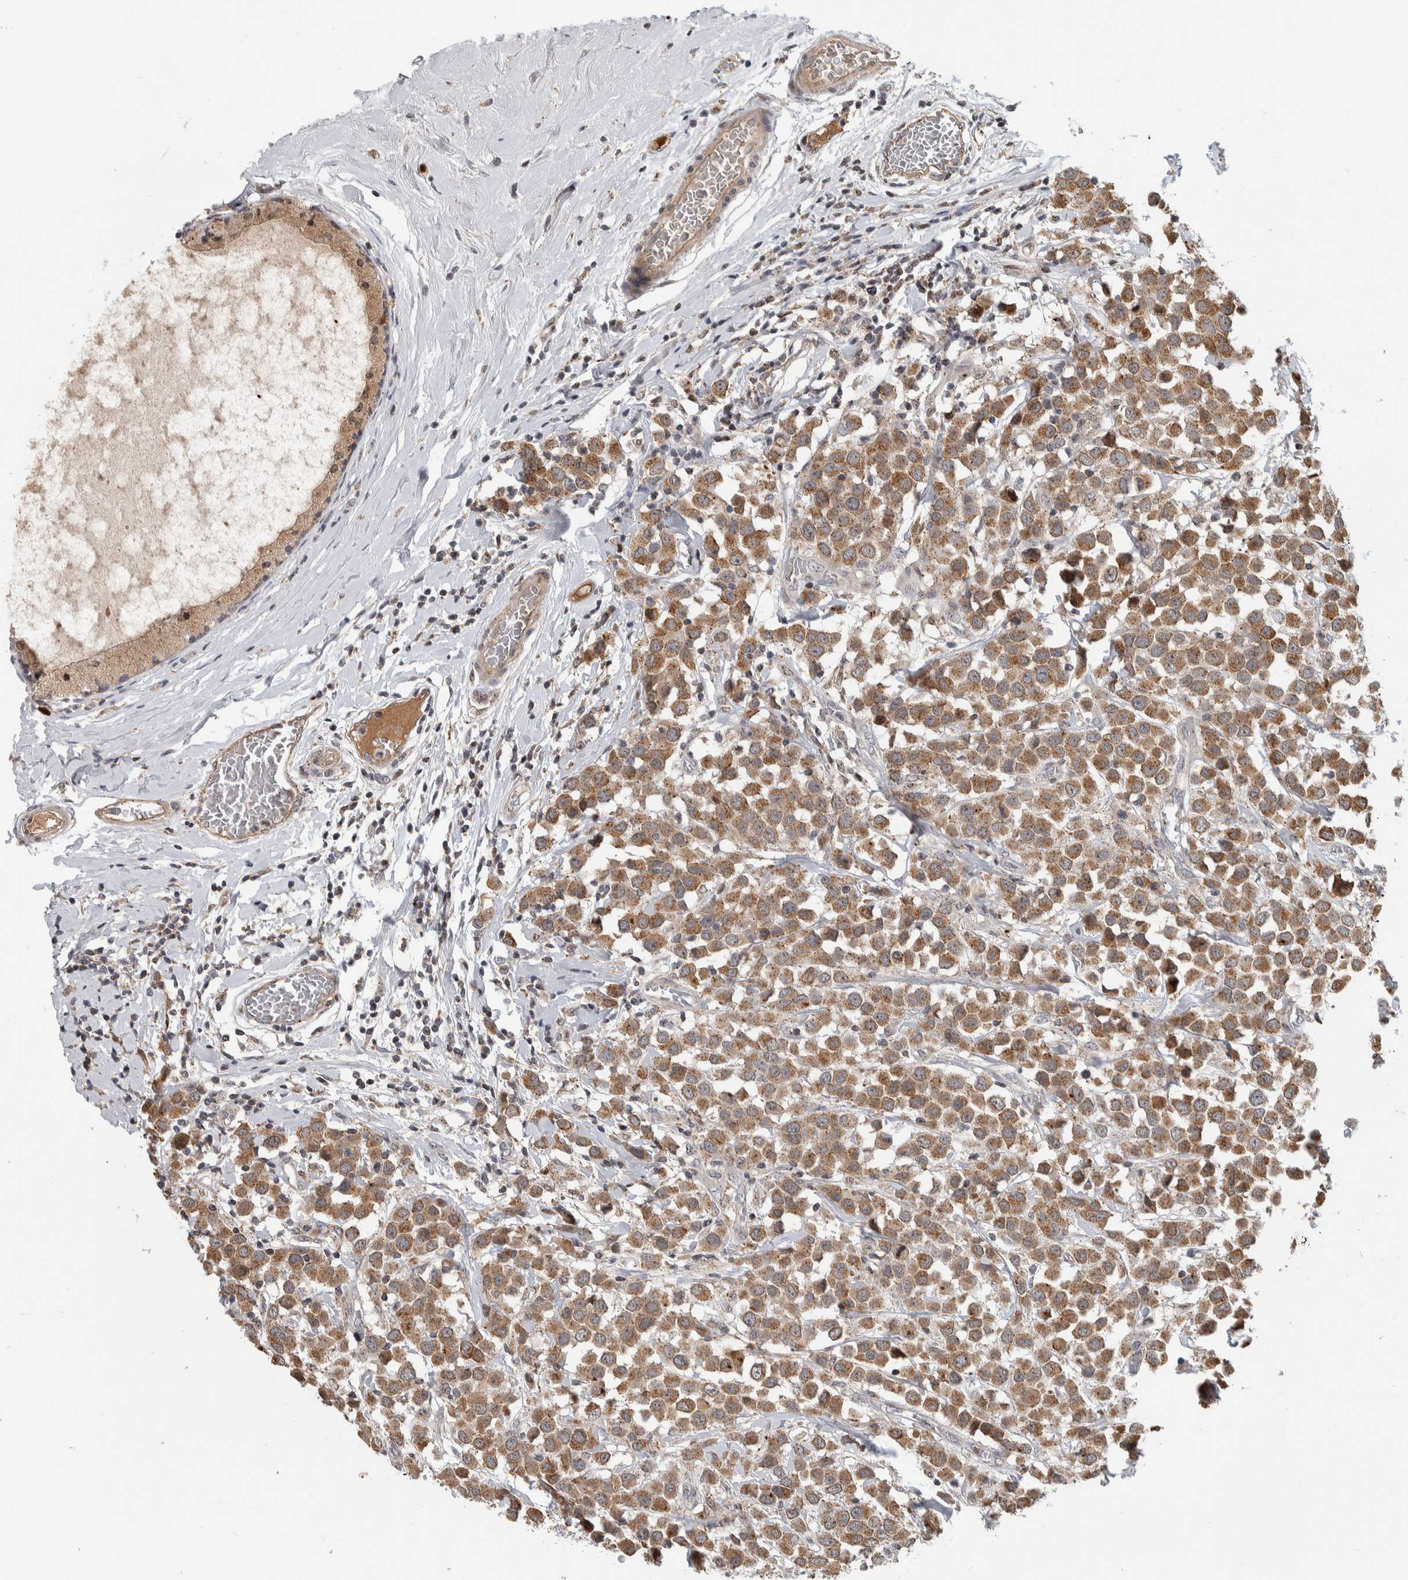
{"staining": {"intensity": "moderate", "quantity": ">75%", "location": "cytoplasmic/membranous"}, "tissue": "breast cancer", "cell_type": "Tumor cells", "image_type": "cancer", "snomed": [{"axis": "morphology", "description": "Duct carcinoma"}, {"axis": "topography", "description": "Breast"}], "caption": "Brown immunohistochemical staining in human breast cancer (intraductal carcinoma) displays moderate cytoplasmic/membranous staining in approximately >75% of tumor cells.", "gene": "MSL1", "patient": {"sex": "female", "age": 61}}